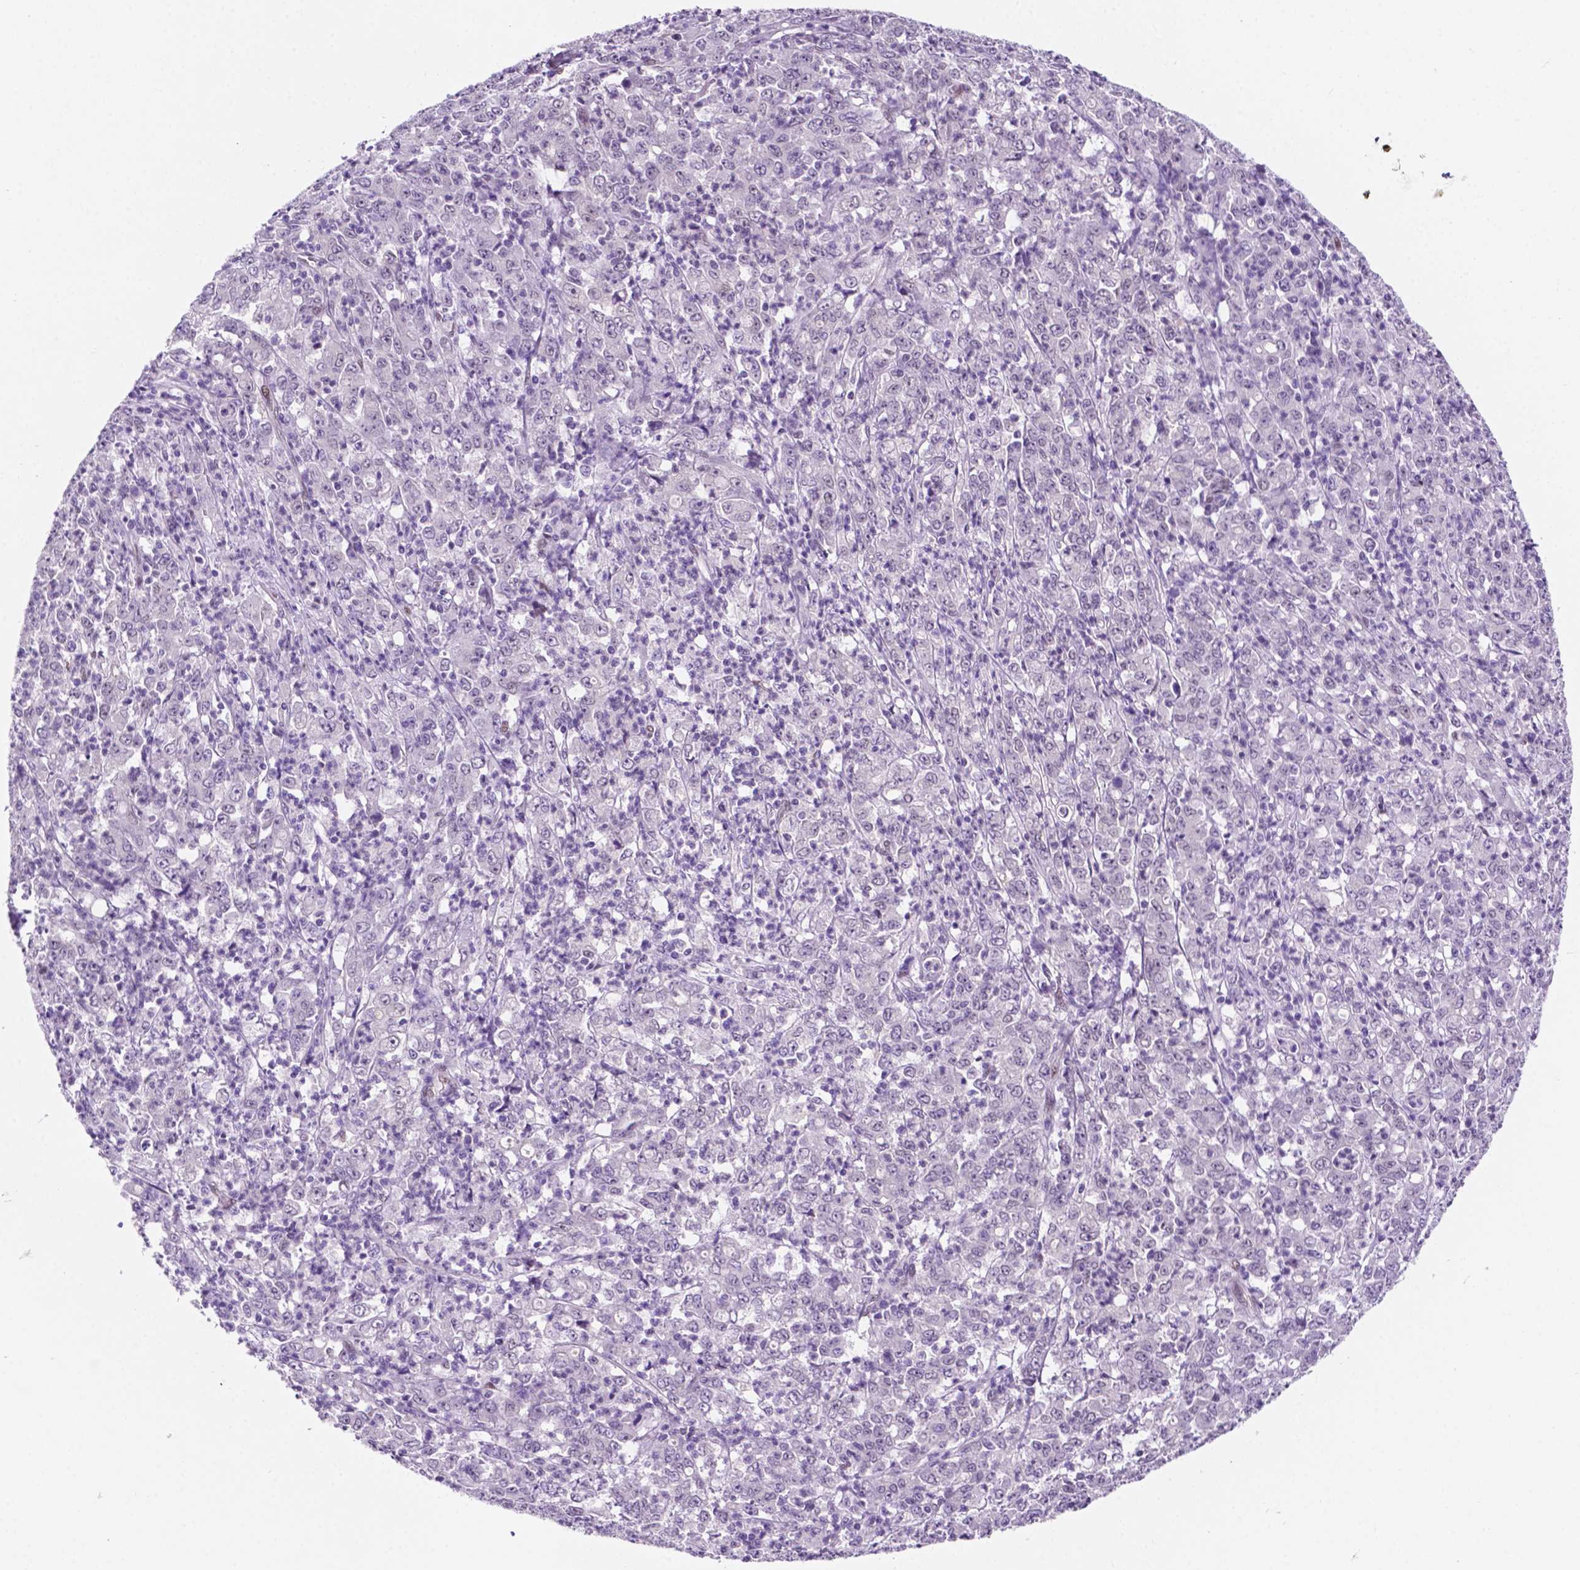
{"staining": {"intensity": "negative", "quantity": "none", "location": "none"}, "tissue": "stomach cancer", "cell_type": "Tumor cells", "image_type": "cancer", "snomed": [{"axis": "morphology", "description": "Adenocarcinoma, NOS"}, {"axis": "topography", "description": "Stomach, lower"}], "caption": "Immunohistochemistry (IHC) histopathology image of stomach cancer (adenocarcinoma) stained for a protein (brown), which demonstrates no expression in tumor cells.", "gene": "ERF", "patient": {"sex": "female", "age": 71}}